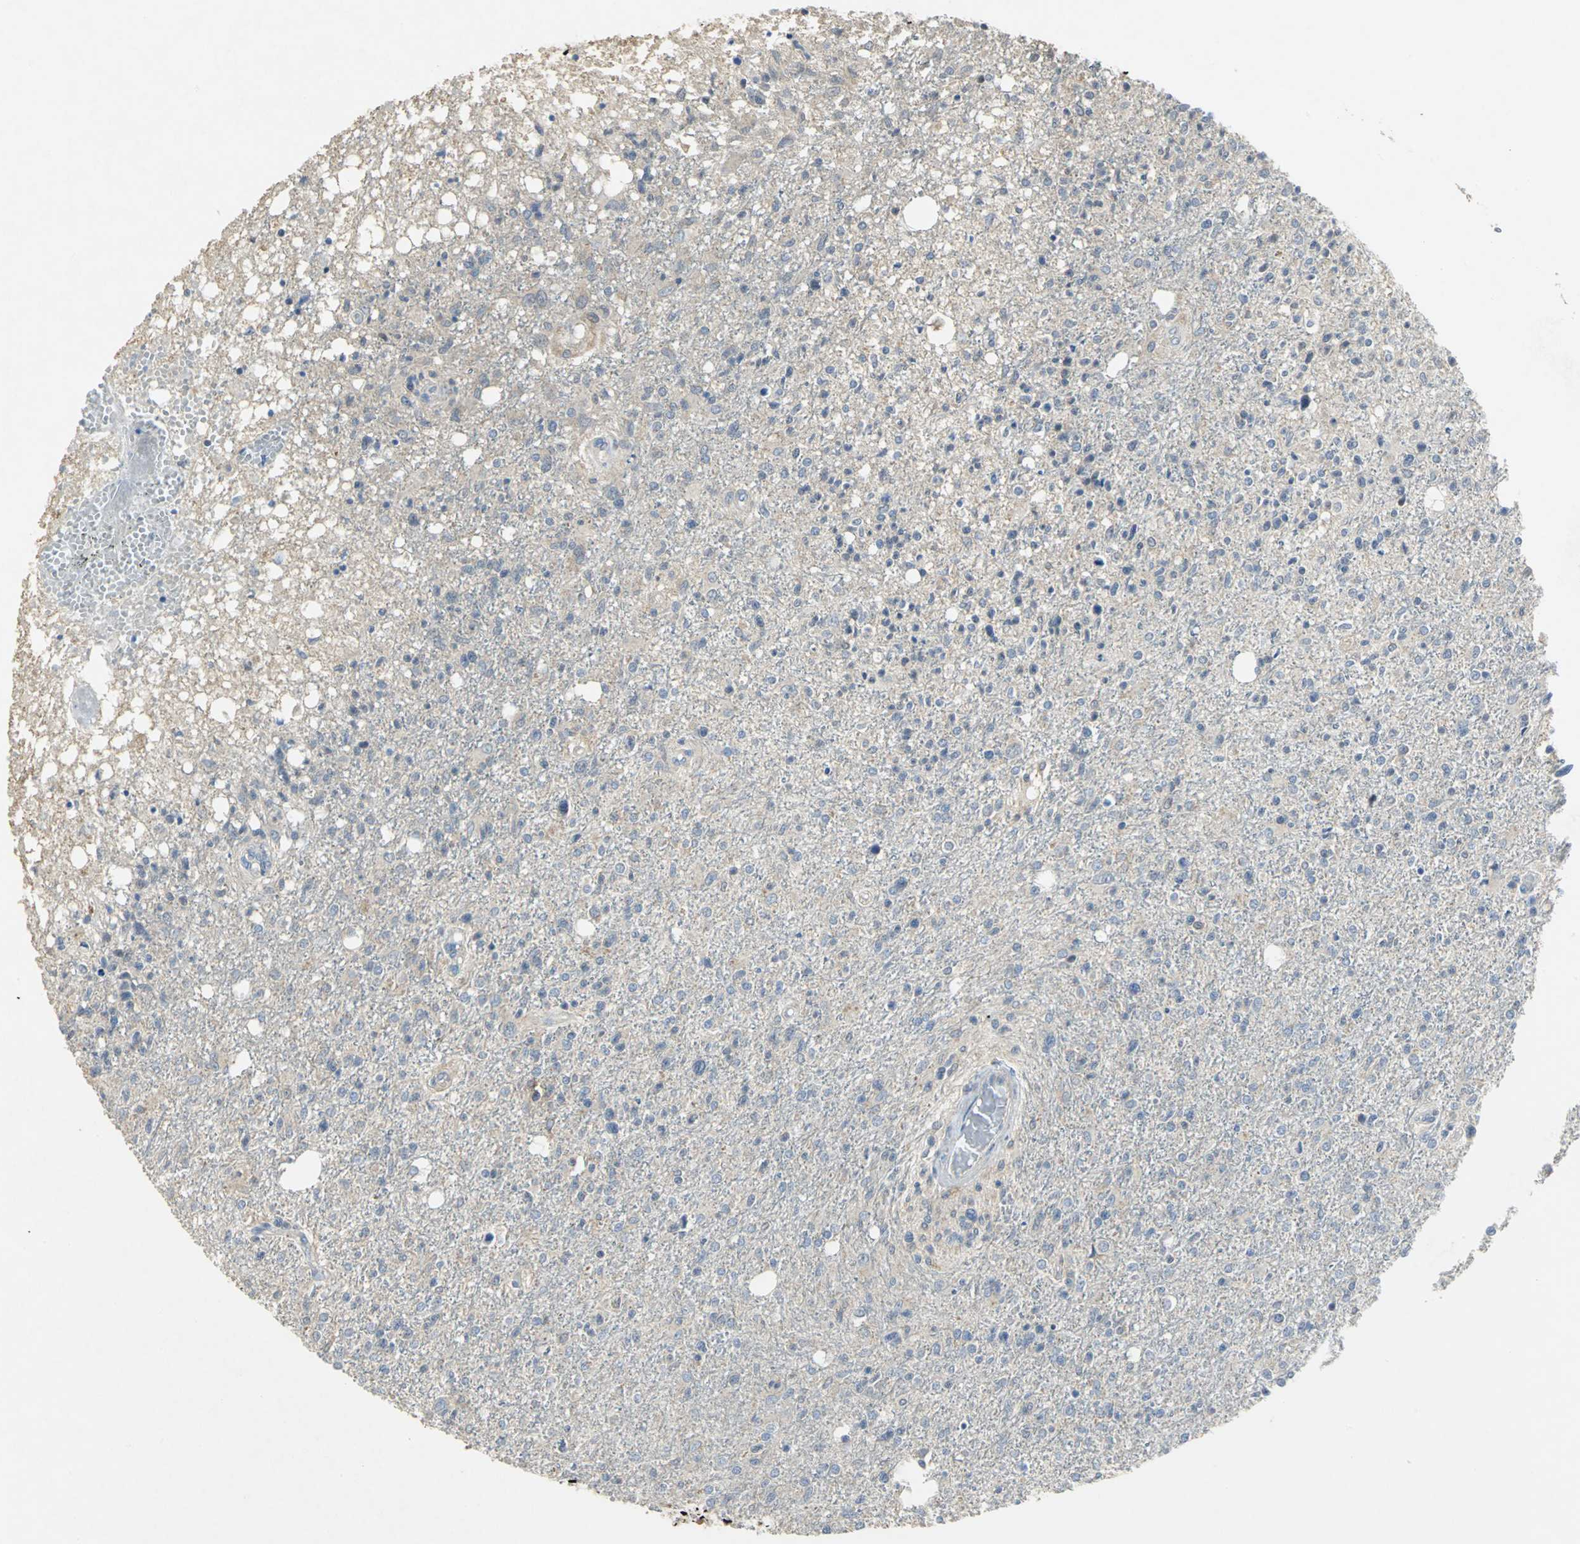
{"staining": {"intensity": "negative", "quantity": "none", "location": "none"}, "tissue": "glioma", "cell_type": "Tumor cells", "image_type": "cancer", "snomed": [{"axis": "morphology", "description": "Glioma, malignant, High grade"}, {"axis": "topography", "description": "Cerebral cortex"}], "caption": "Immunohistochemistry image of neoplastic tissue: glioma stained with DAB exhibits no significant protein staining in tumor cells.", "gene": "PPIA", "patient": {"sex": "male", "age": 76}}